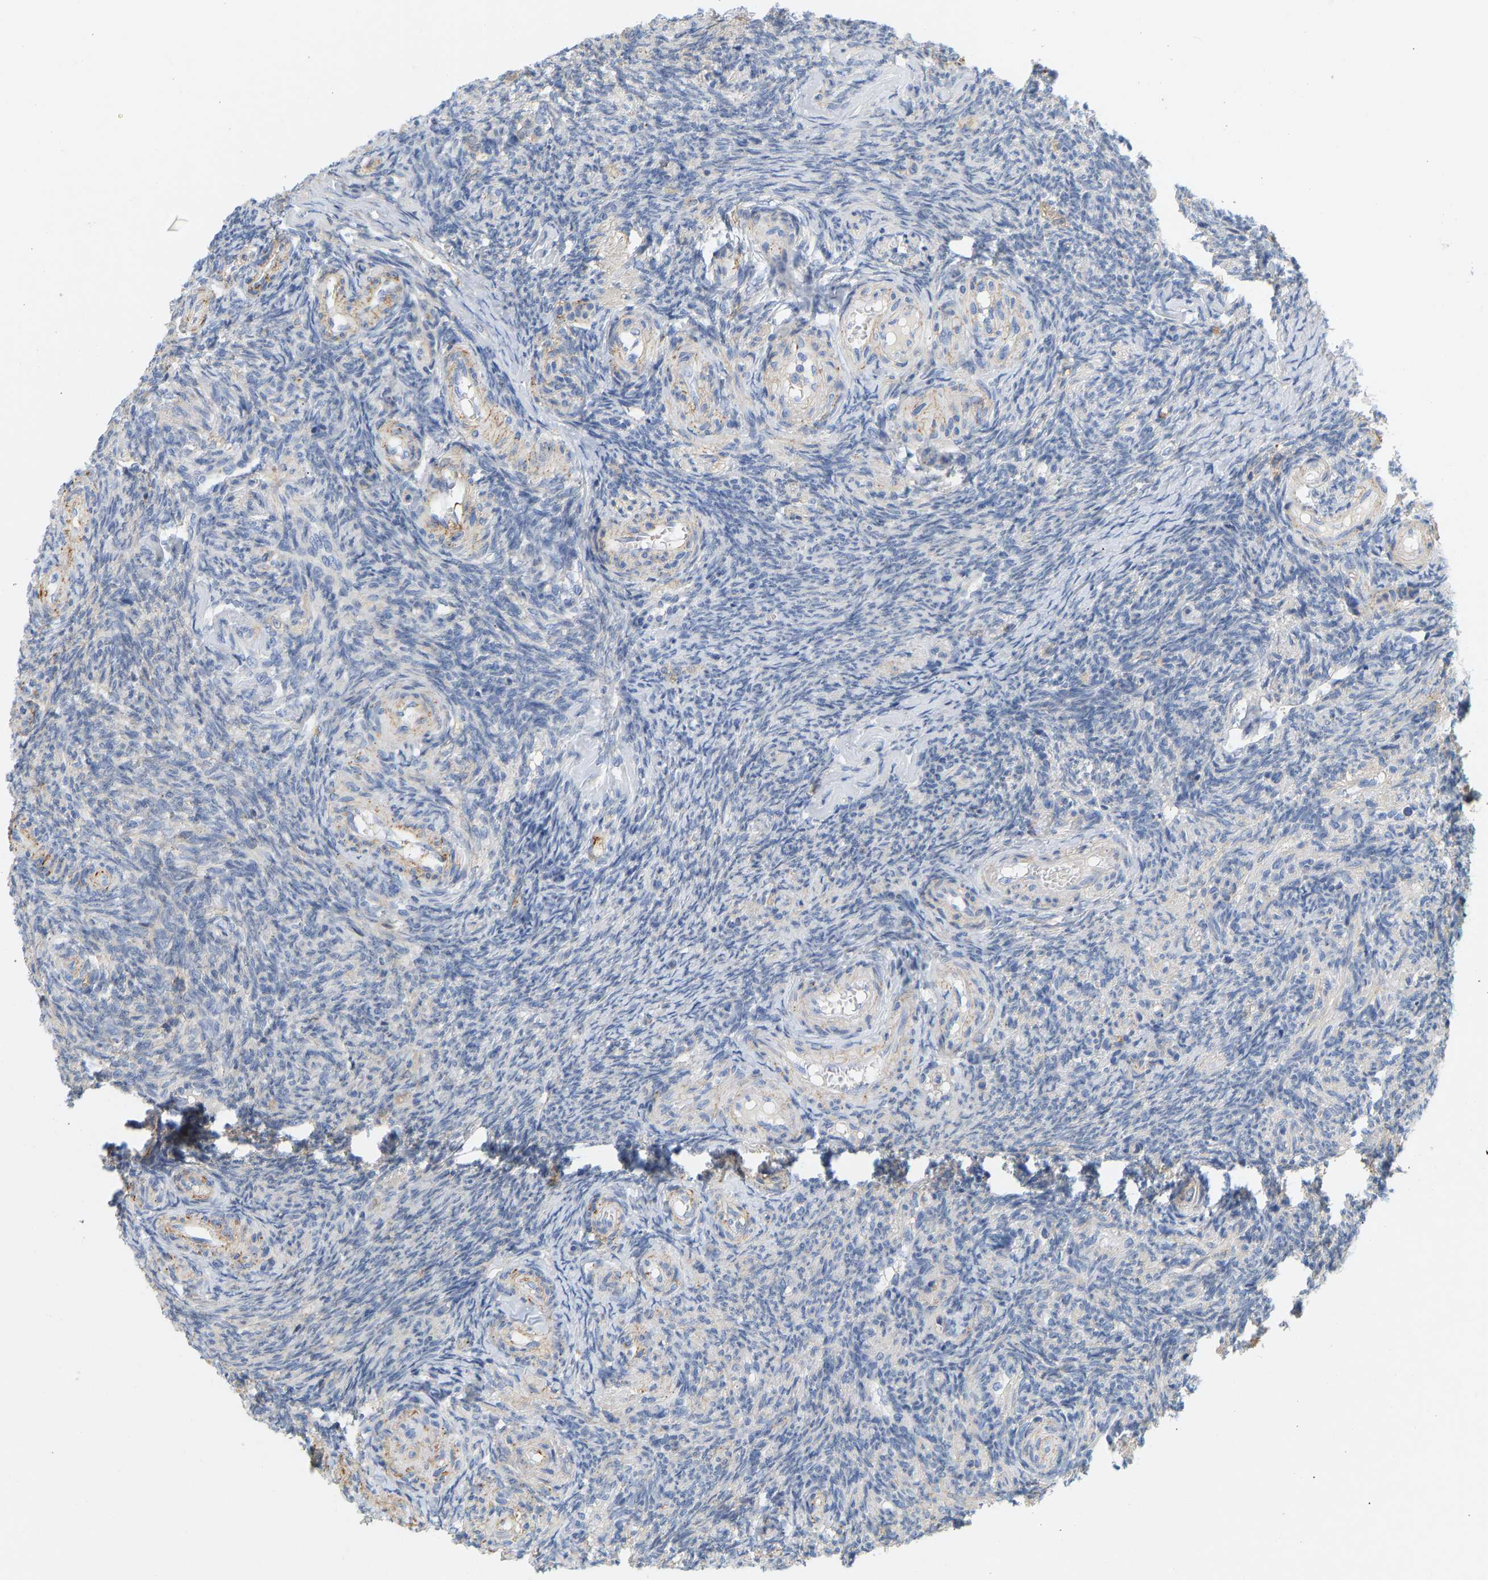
{"staining": {"intensity": "weak", "quantity": ">75%", "location": "cytoplasmic/membranous"}, "tissue": "ovary", "cell_type": "Follicle cells", "image_type": "normal", "snomed": [{"axis": "morphology", "description": "Normal tissue, NOS"}, {"axis": "topography", "description": "Ovary"}], "caption": "Normal ovary reveals weak cytoplasmic/membranous expression in approximately >75% of follicle cells.", "gene": "BVES", "patient": {"sex": "female", "age": 41}}